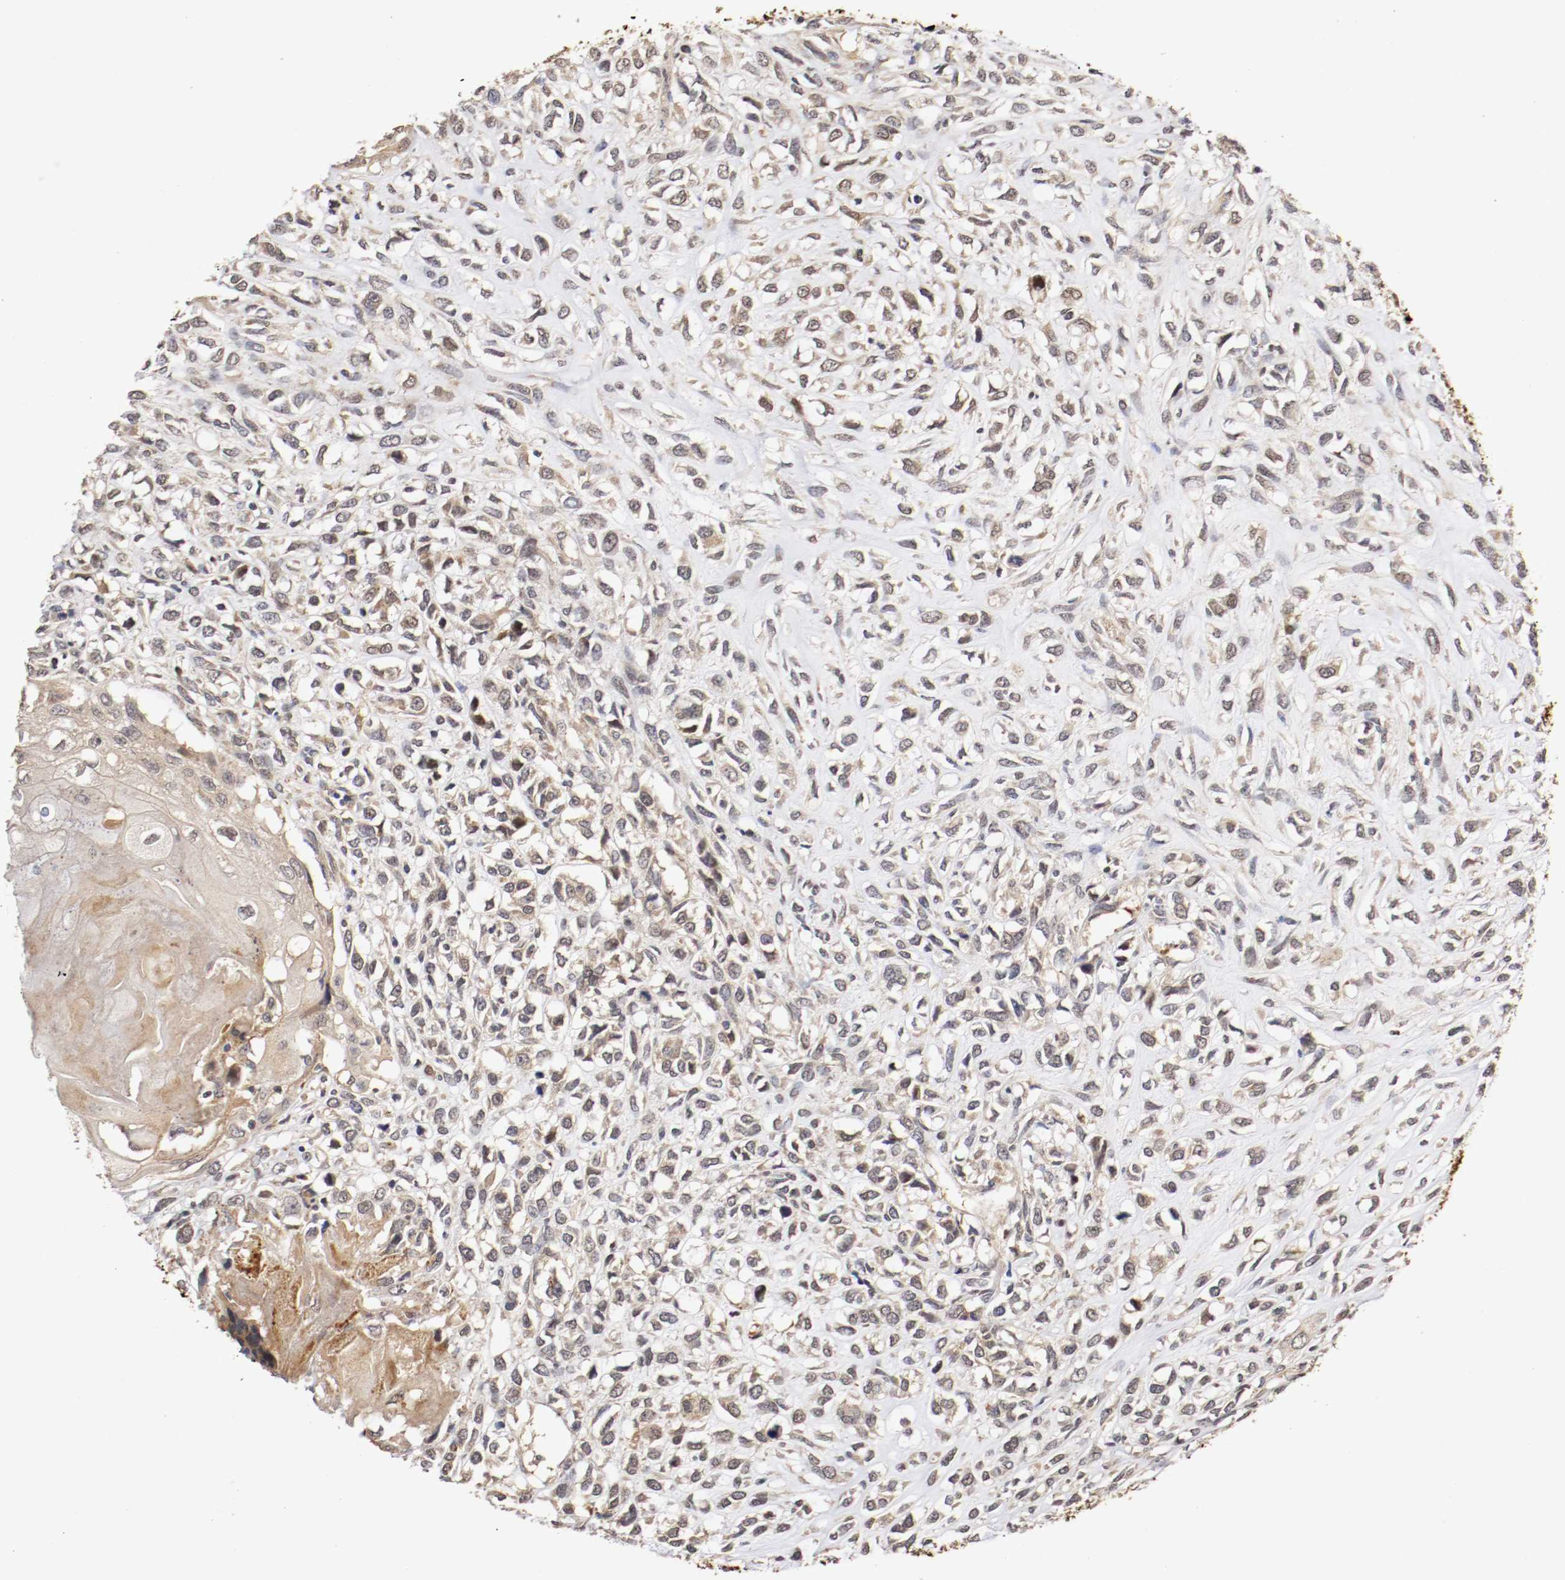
{"staining": {"intensity": "moderate", "quantity": "<25%", "location": "cytoplasmic/membranous"}, "tissue": "head and neck cancer", "cell_type": "Tumor cells", "image_type": "cancer", "snomed": [{"axis": "morphology", "description": "Necrosis, NOS"}, {"axis": "morphology", "description": "Neoplasm, malignant, NOS"}, {"axis": "topography", "description": "Salivary gland"}, {"axis": "topography", "description": "Head-Neck"}], "caption": "A high-resolution micrograph shows immunohistochemistry (IHC) staining of head and neck cancer (malignant neoplasm), which exhibits moderate cytoplasmic/membranous expression in approximately <25% of tumor cells. (DAB IHC with brightfield microscopy, high magnification).", "gene": "TNFRSF1B", "patient": {"sex": "male", "age": 43}}